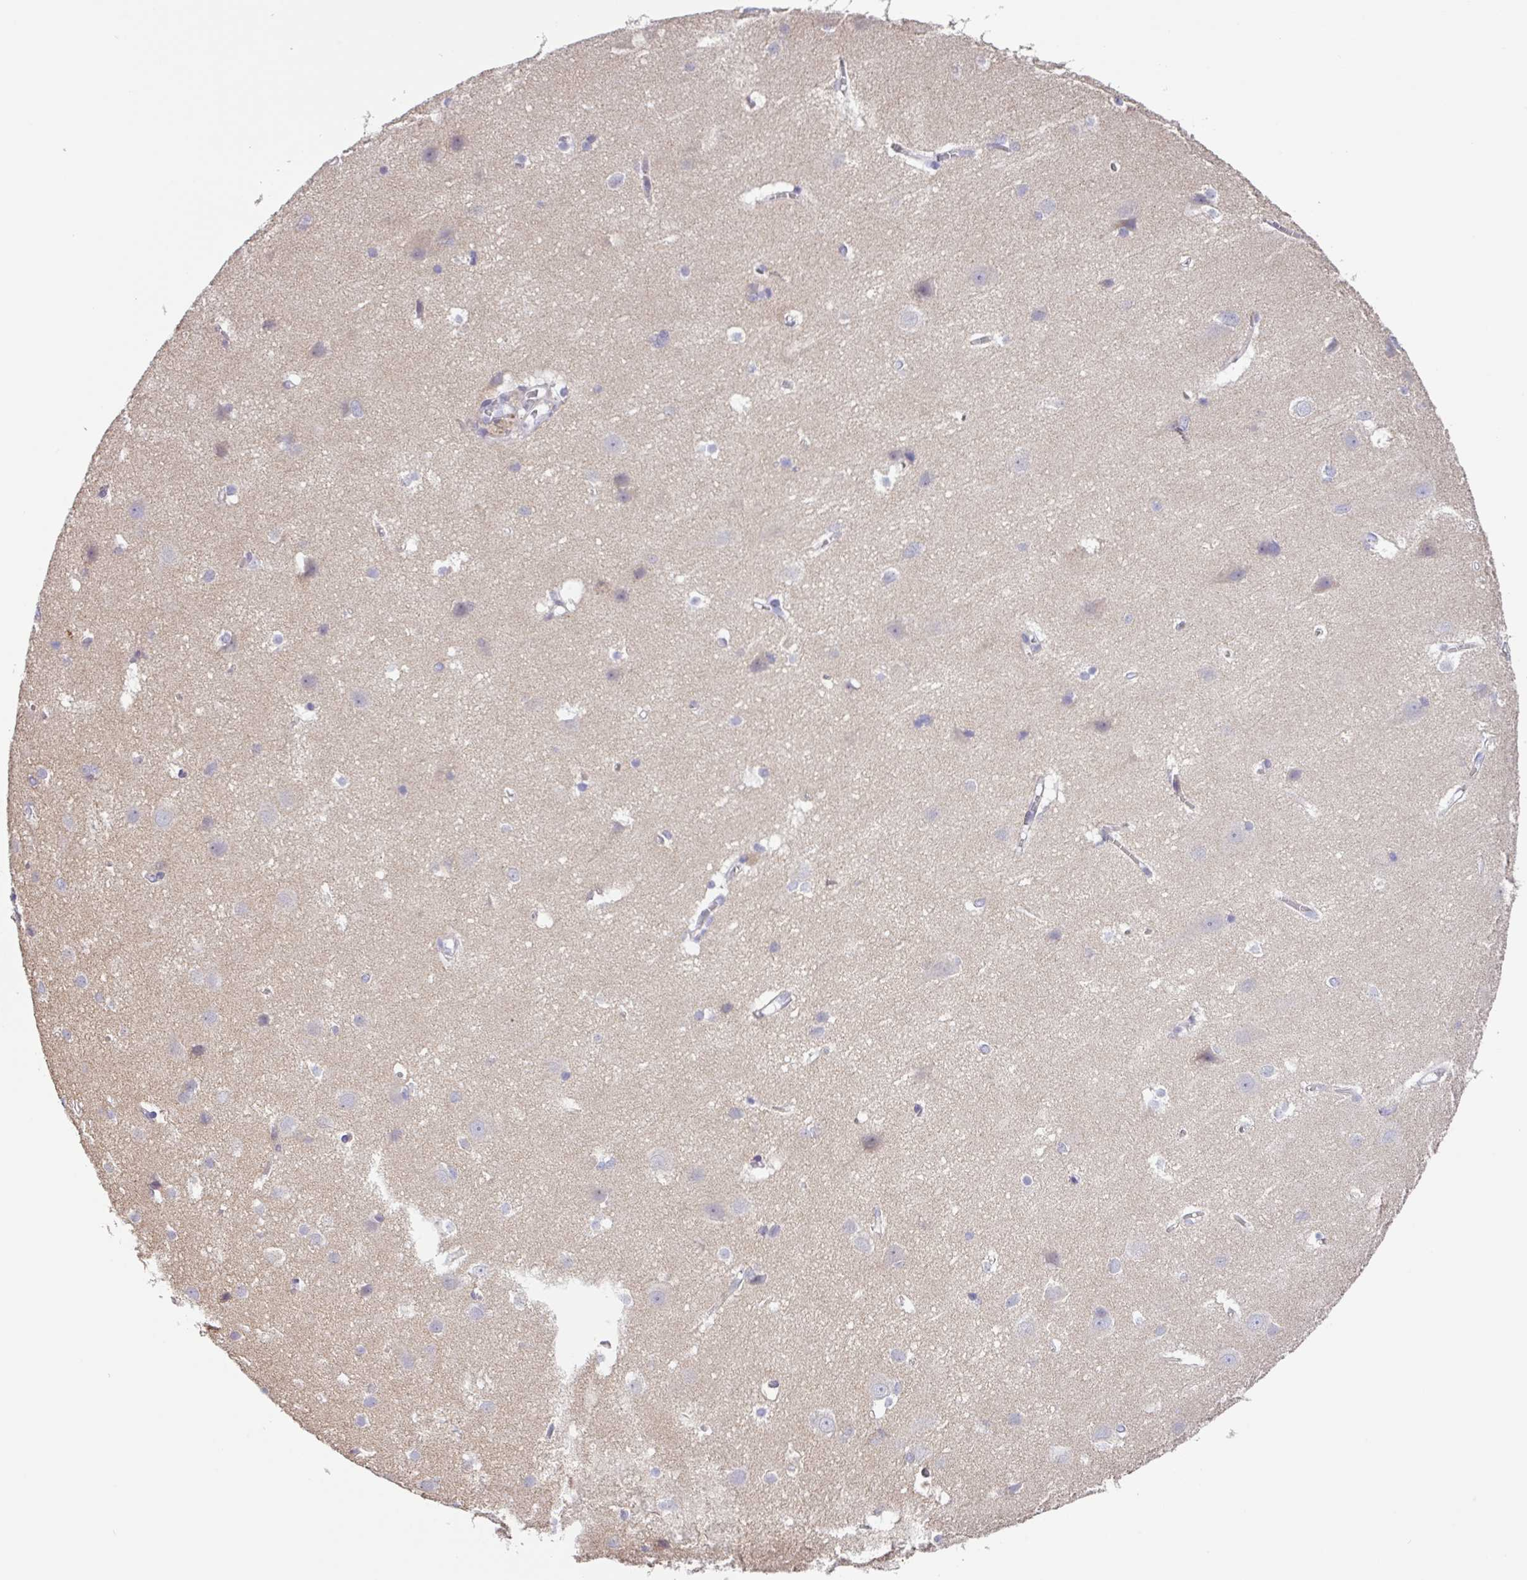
{"staining": {"intensity": "negative", "quantity": "none", "location": "none"}, "tissue": "cerebral cortex", "cell_type": "Endothelial cells", "image_type": "normal", "snomed": [{"axis": "morphology", "description": "Normal tissue, NOS"}, {"axis": "topography", "description": "Cerebral cortex"}], "caption": "Immunohistochemistry histopathology image of normal cerebral cortex: cerebral cortex stained with DAB shows no significant protein positivity in endothelial cells. (Stains: DAB (3,3'-diaminobenzidine) immunohistochemistry with hematoxylin counter stain, Microscopy: brightfield microscopy at high magnification).", "gene": "SFTPB", "patient": {"sex": "male", "age": 37}}